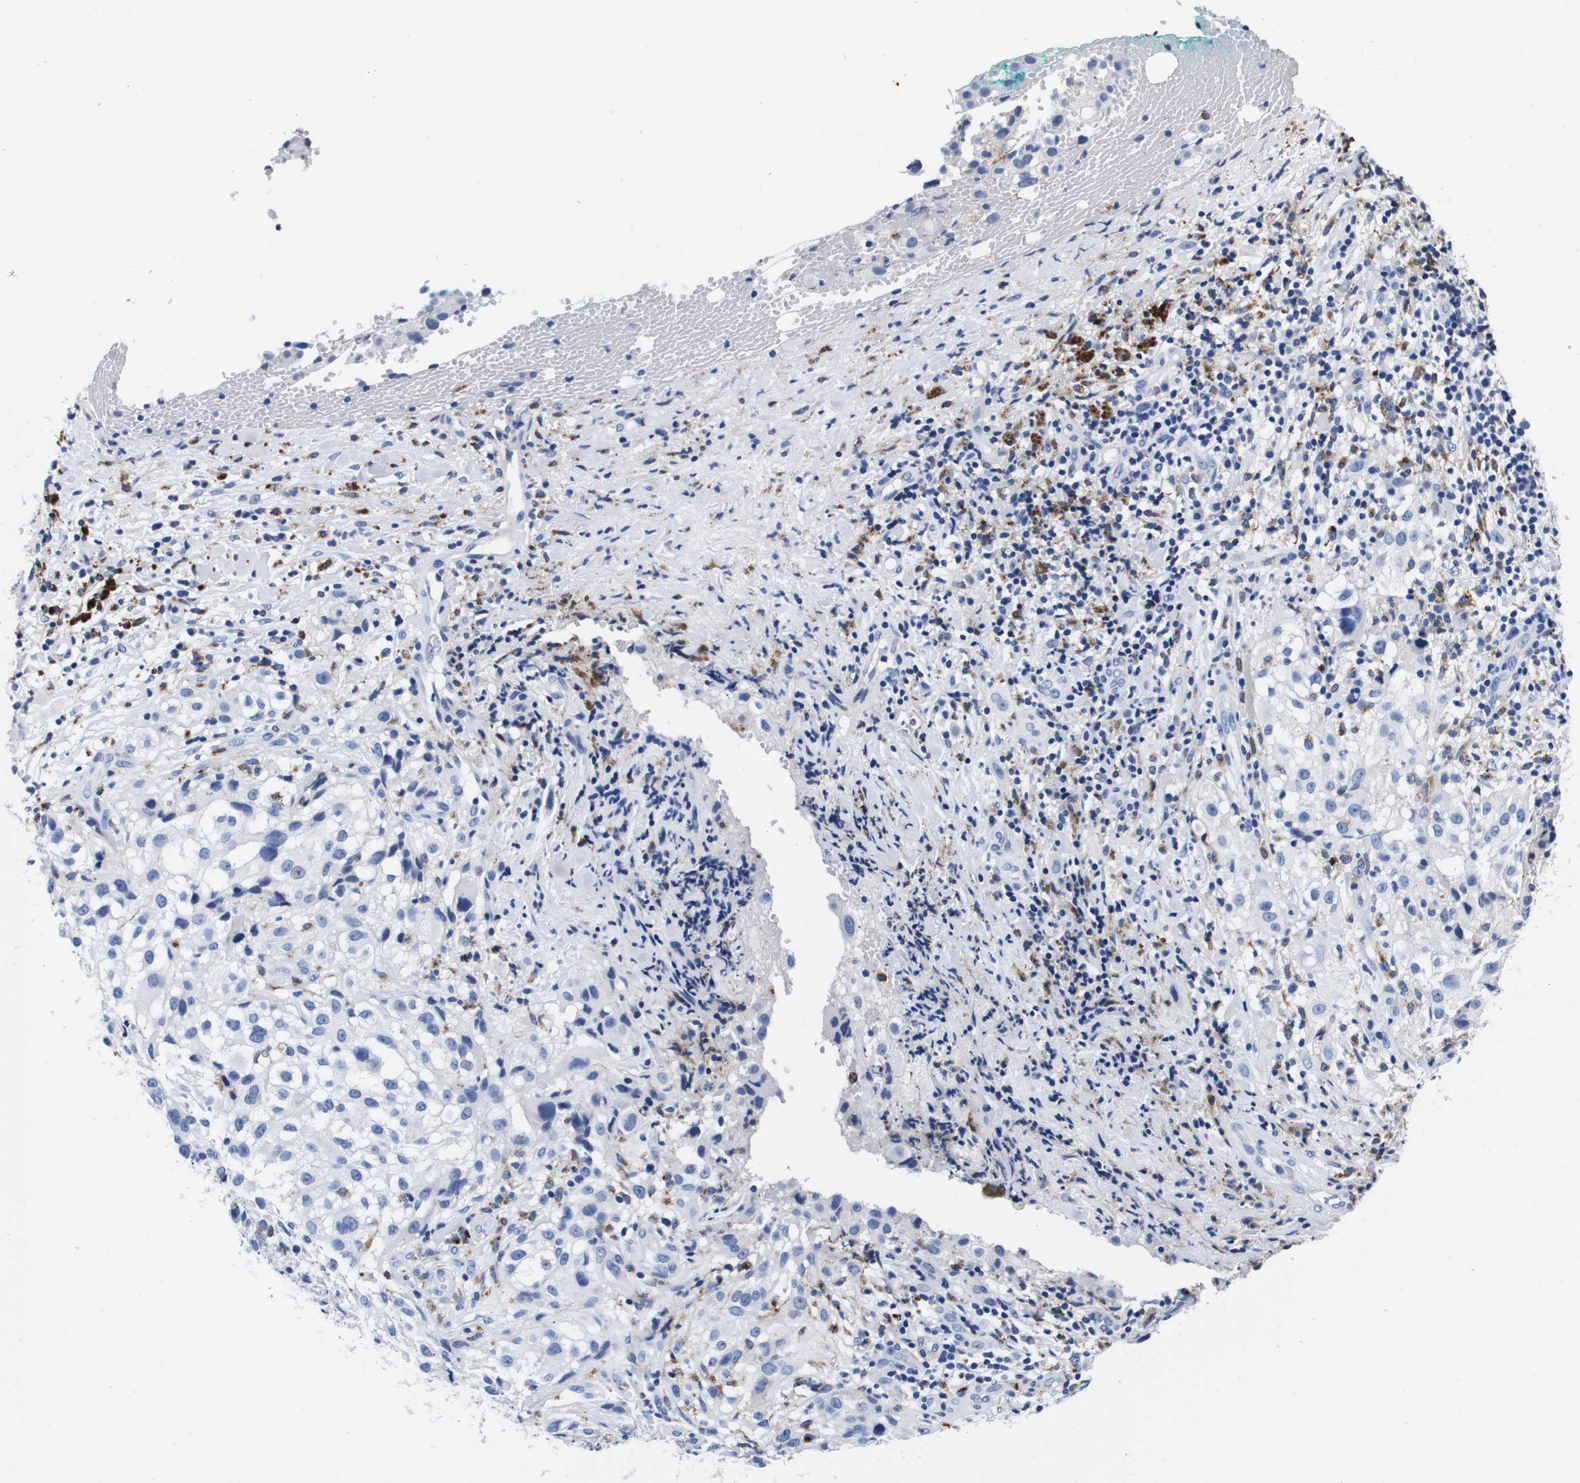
{"staining": {"intensity": "negative", "quantity": "none", "location": "none"}, "tissue": "melanoma", "cell_type": "Tumor cells", "image_type": "cancer", "snomed": [{"axis": "morphology", "description": "Necrosis, NOS"}, {"axis": "morphology", "description": "Malignant melanoma, NOS"}, {"axis": "topography", "description": "Skin"}], "caption": "Human melanoma stained for a protein using IHC shows no staining in tumor cells.", "gene": "HLA-DMB", "patient": {"sex": "female", "age": 87}}